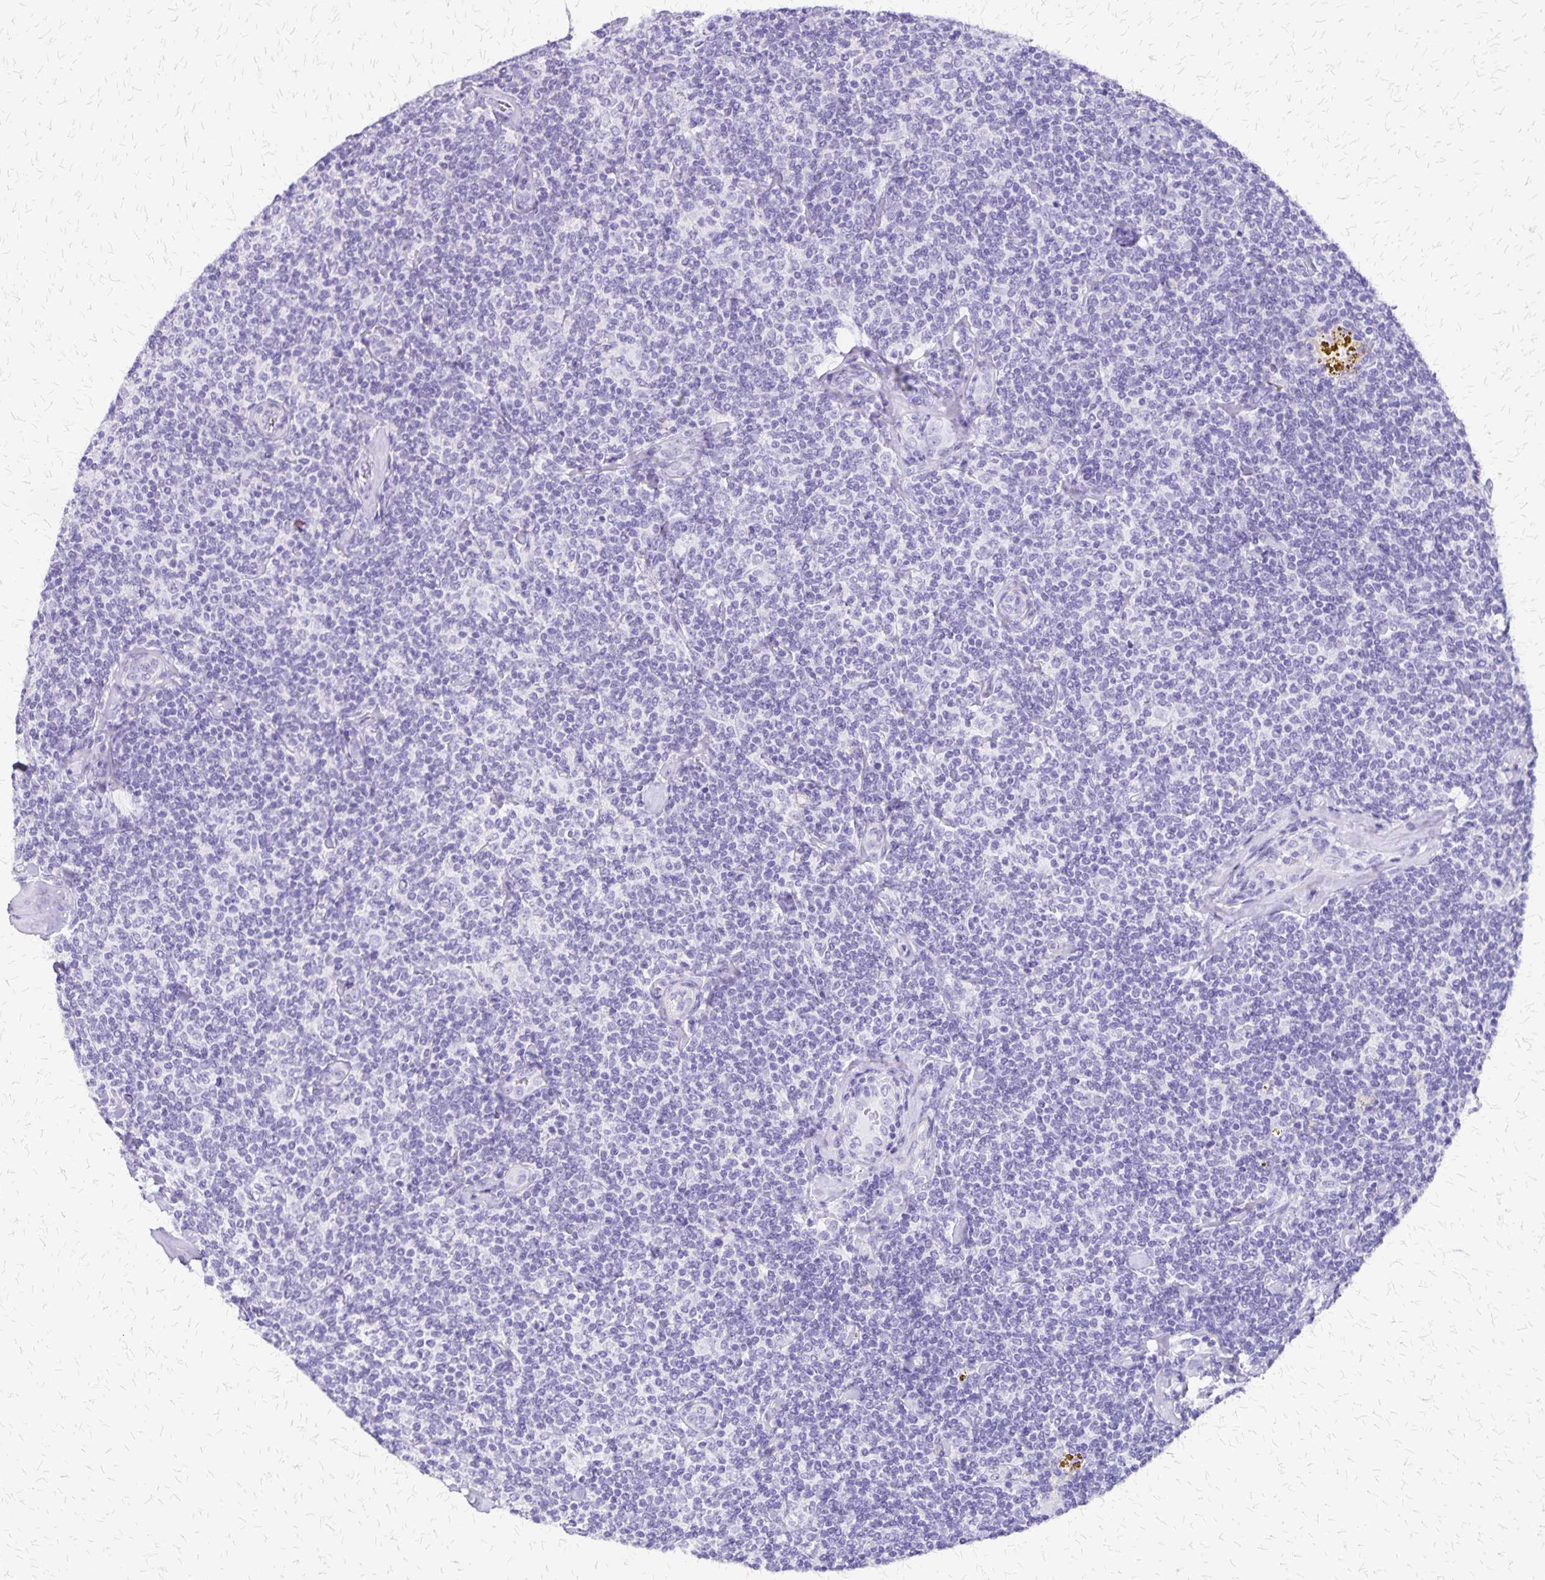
{"staining": {"intensity": "negative", "quantity": "none", "location": "none"}, "tissue": "lymphoma", "cell_type": "Tumor cells", "image_type": "cancer", "snomed": [{"axis": "morphology", "description": "Malignant lymphoma, non-Hodgkin's type, Low grade"}, {"axis": "topography", "description": "Lymph node"}], "caption": "An image of human low-grade malignant lymphoma, non-Hodgkin's type is negative for staining in tumor cells. (DAB (3,3'-diaminobenzidine) IHC, high magnification).", "gene": "SLC13A2", "patient": {"sex": "female", "age": 56}}